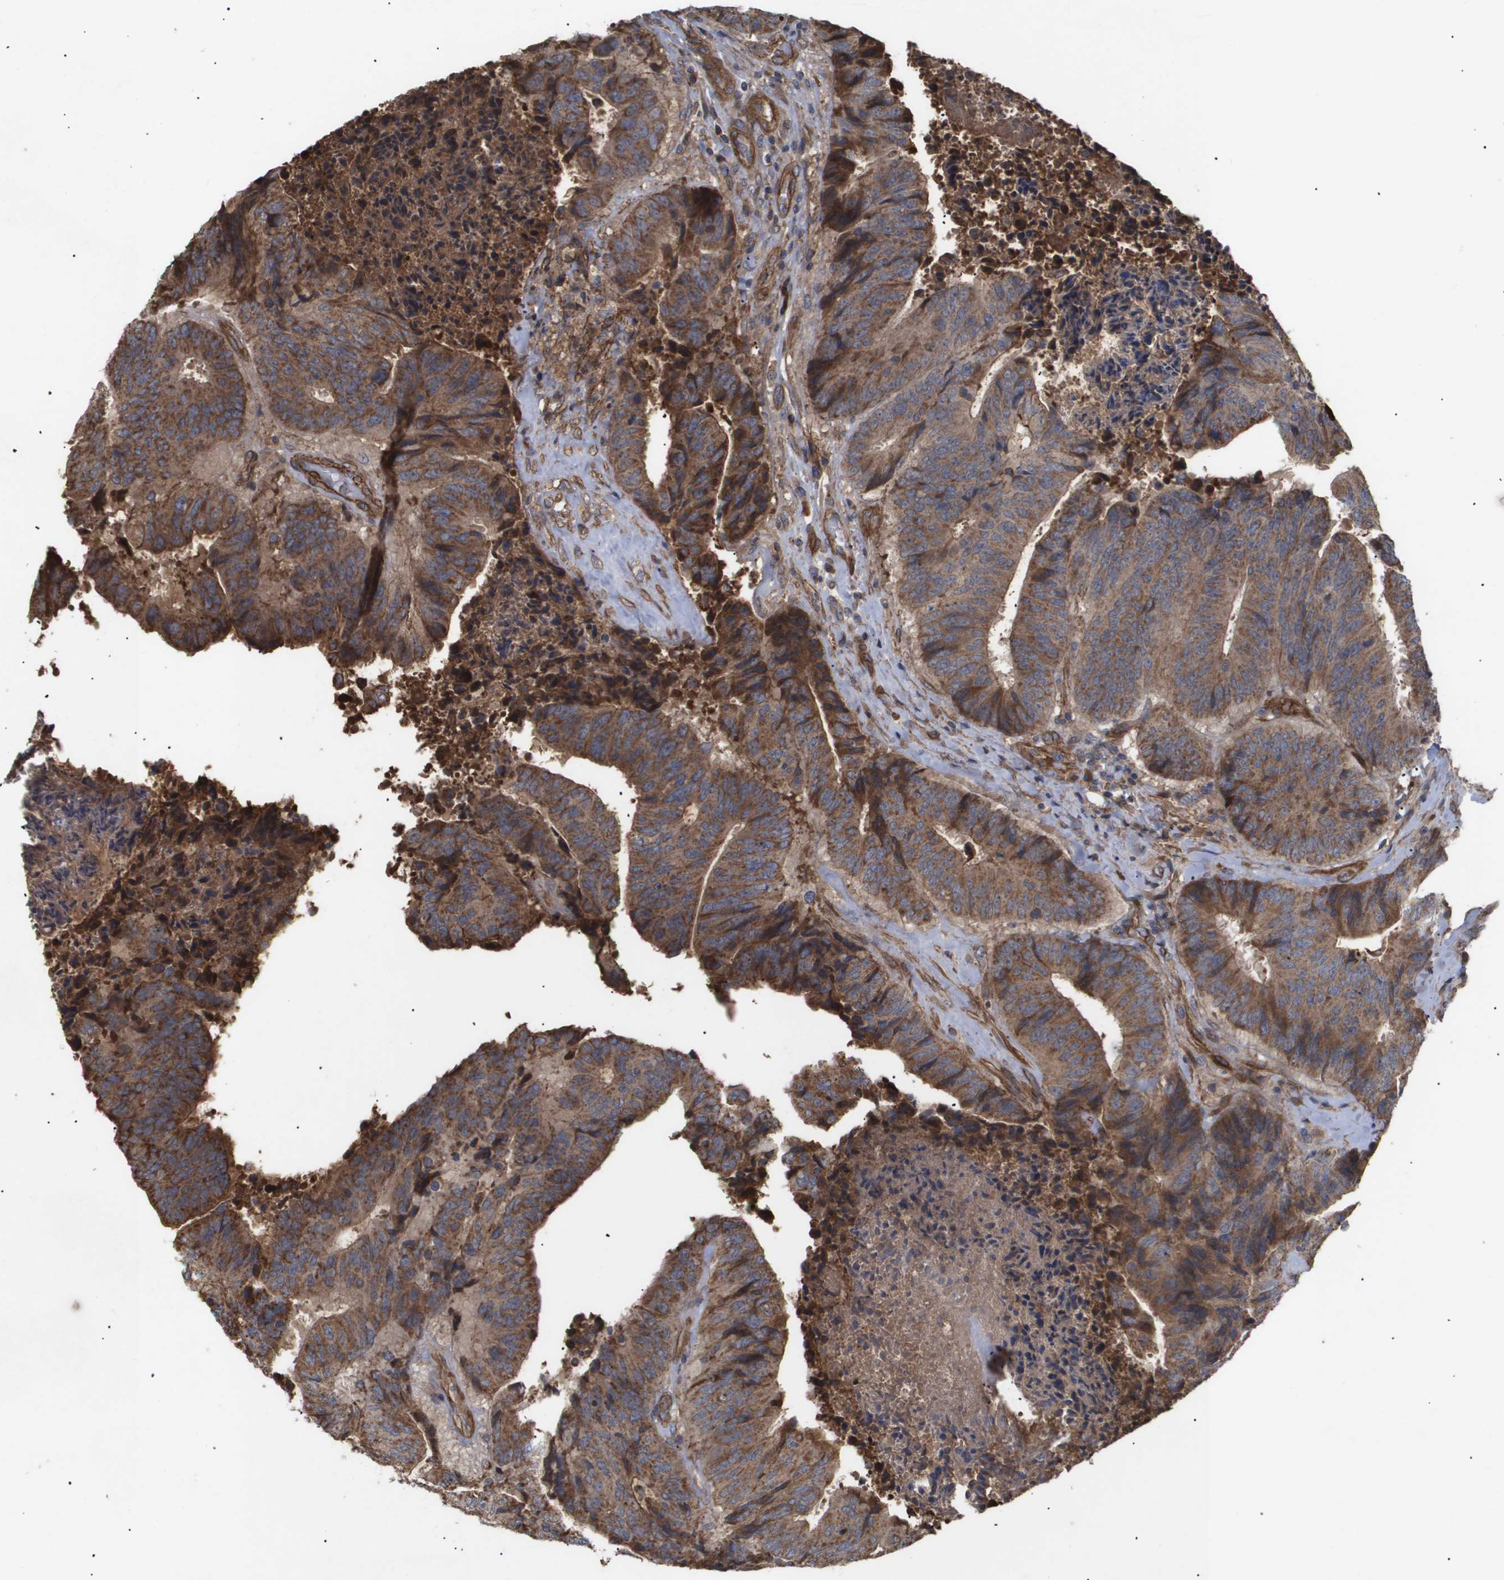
{"staining": {"intensity": "moderate", "quantity": ">75%", "location": "cytoplasmic/membranous"}, "tissue": "colorectal cancer", "cell_type": "Tumor cells", "image_type": "cancer", "snomed": [{"axis": "morphology", "description": "Adenocarcinoma, NOS"}, {"axis": "topography", "description": "Rectum"}], "caption": "Colorectal adenocarcinoma tissue shows moderate cytoplasmic/membranous expression in about >75% of tumor cells Using DAB (3,3'-diaminobenzidine) (brown) and hematoxylin (blue) stains, captured at high magnification using brightfield microscopy.", "gene": "TNS1", "patient": {"sex": "male", "age": 72}}